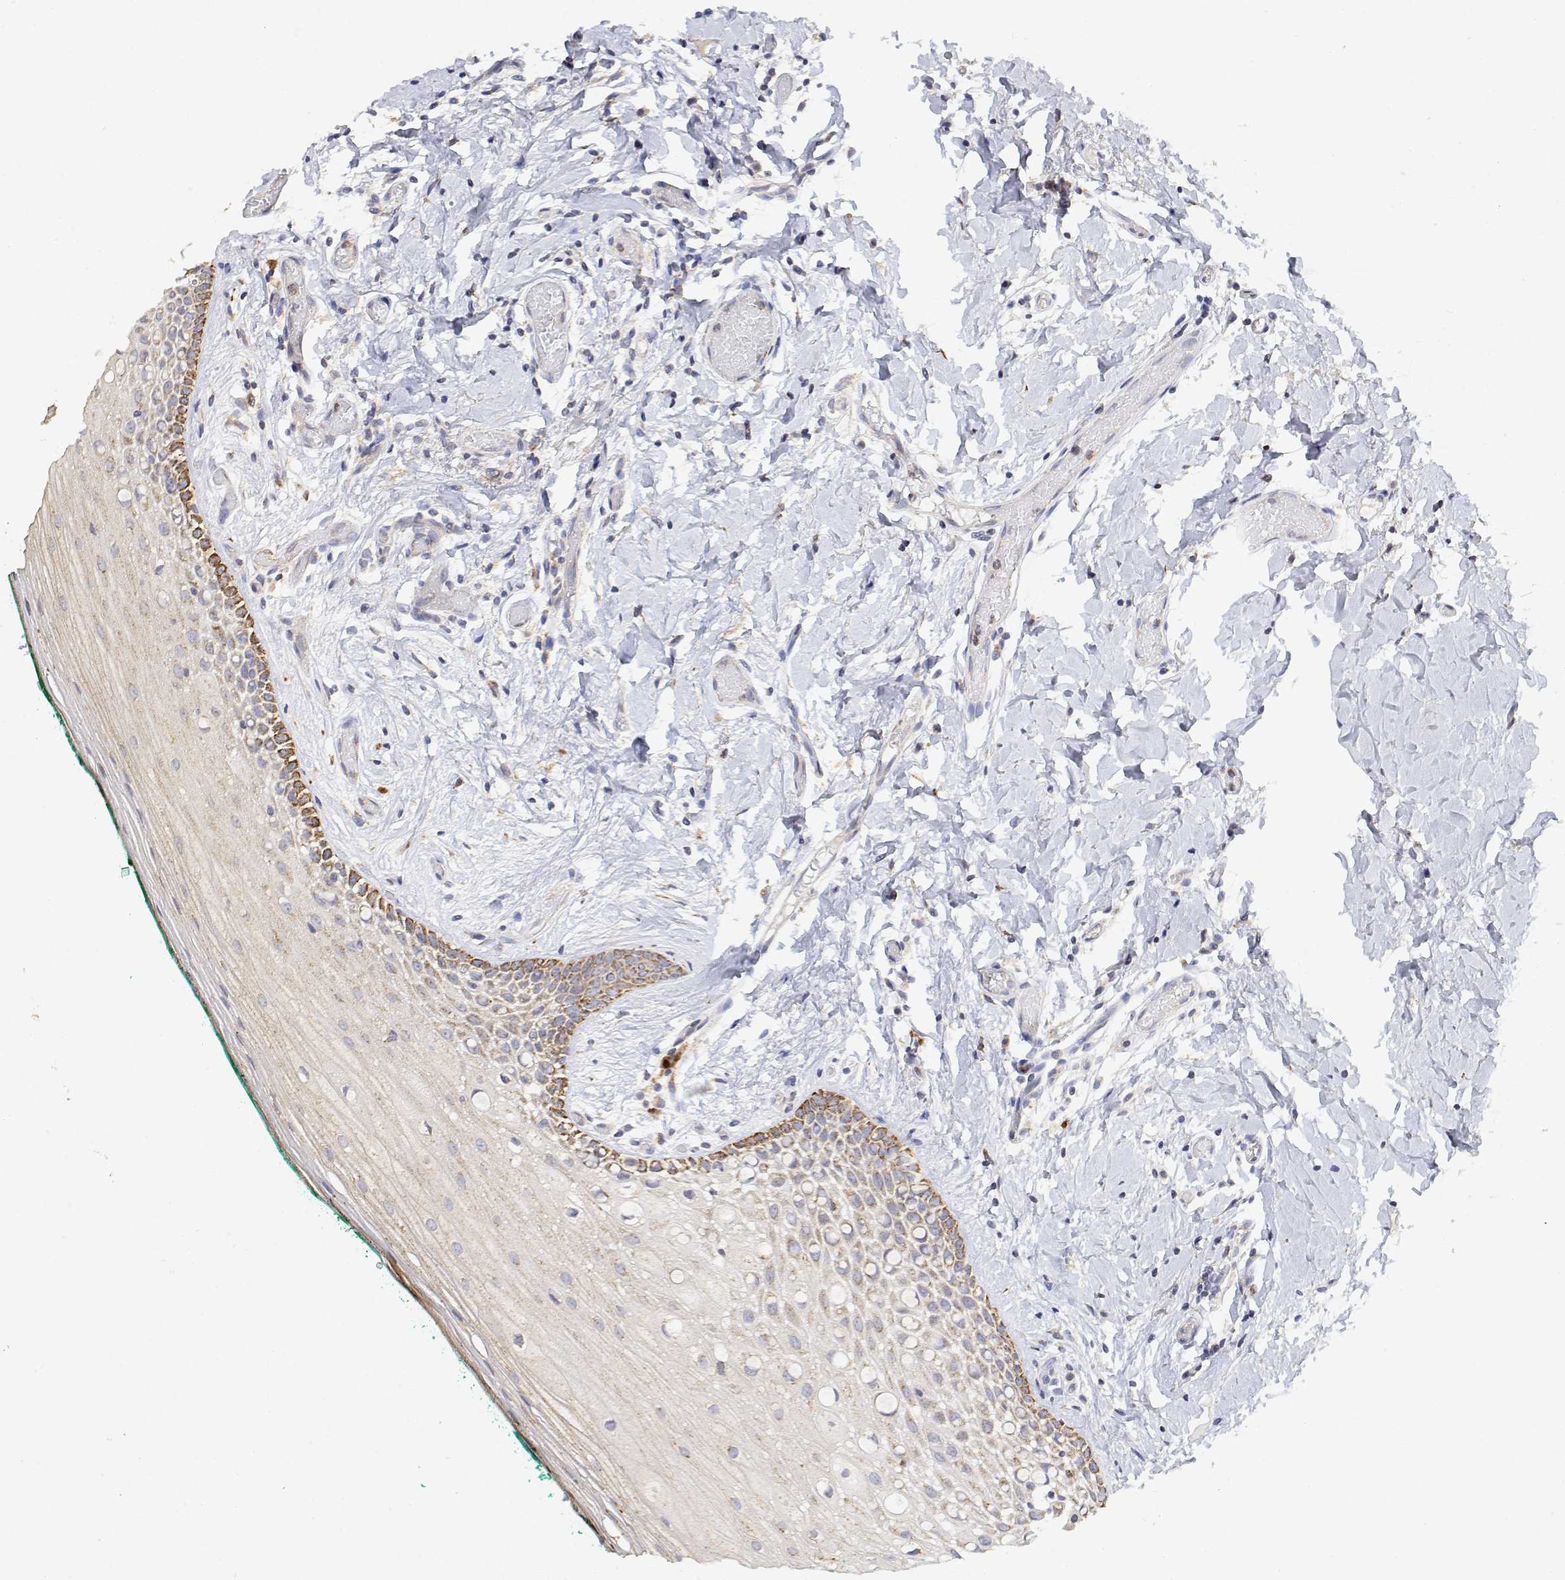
{"staining": {"intensity": "moderate", "quantity": "<25%", "location": "cytoplasmic/membranous"}, "tissue": "oral mucosa", "cell_type": "Squamous epithelial cells", "image_type": "normal", "snomed": [{"axis": "morphology", "description": "Normal tissue, NOS"}, {"axis": "topography", "description": "Oral tissue"}], "caption": "A brown stain shows moderate cytoplasmic/membranous expression of a protein in squamous epithelial cells of unremarkable human oral mucosa. The protein of interest is stained brown, and the nuclei are stained in blue (DAB IHC with brightfield microscopy, high magnification).", "gene": "LONRF3", "patient": {"sex": "female", "age": 83}}